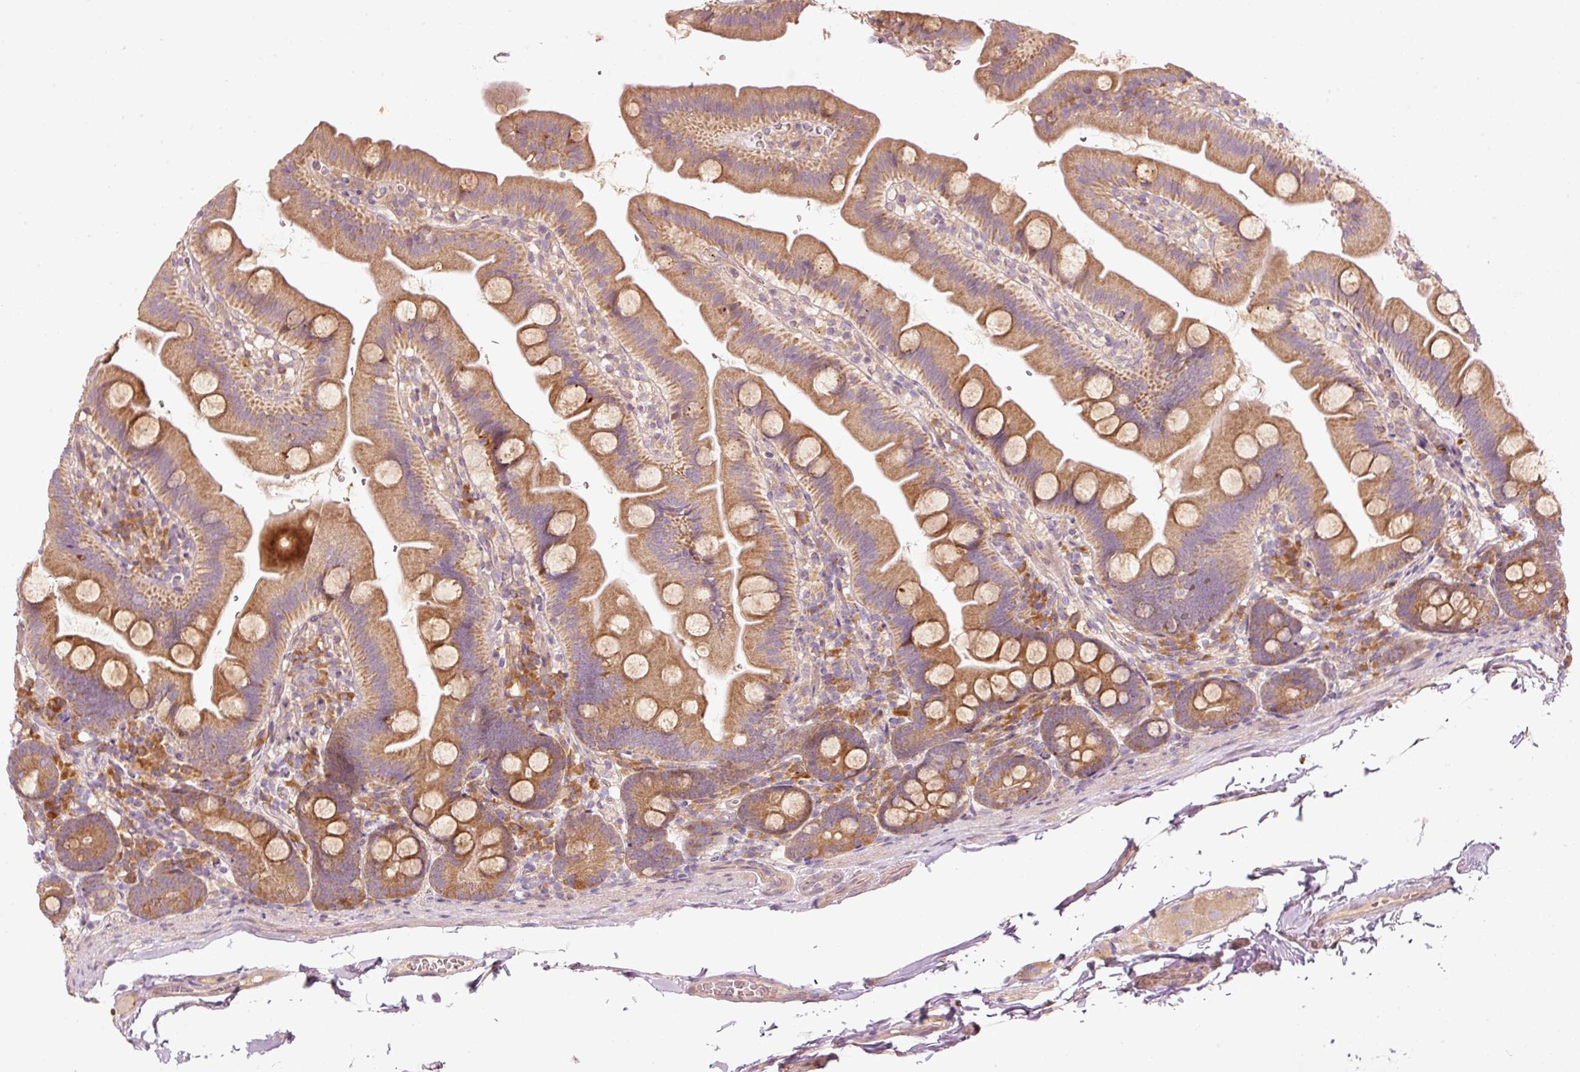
{"staining": {"intensity": "moderate", "quantity": ">75%", "location": "cytoplasmic/membranous"}, "tissue": "small intestine", "cell_type": "Glandular cells", "image_type": "normal", "snomed": [{"axis": "morphology", "description": "Normal tissue, NOS"}, {"axis": "topography", "description": "Small intestine"}], "caption": "Approximately >75% of glandular cells in unremarkable human small intestine exhibit moderate cytoplasmic/membranous protein expression as visualized by brown immunohistochemical staining.", "gene": "MAP10", "patient": {"sex": "female", "age": 68}}